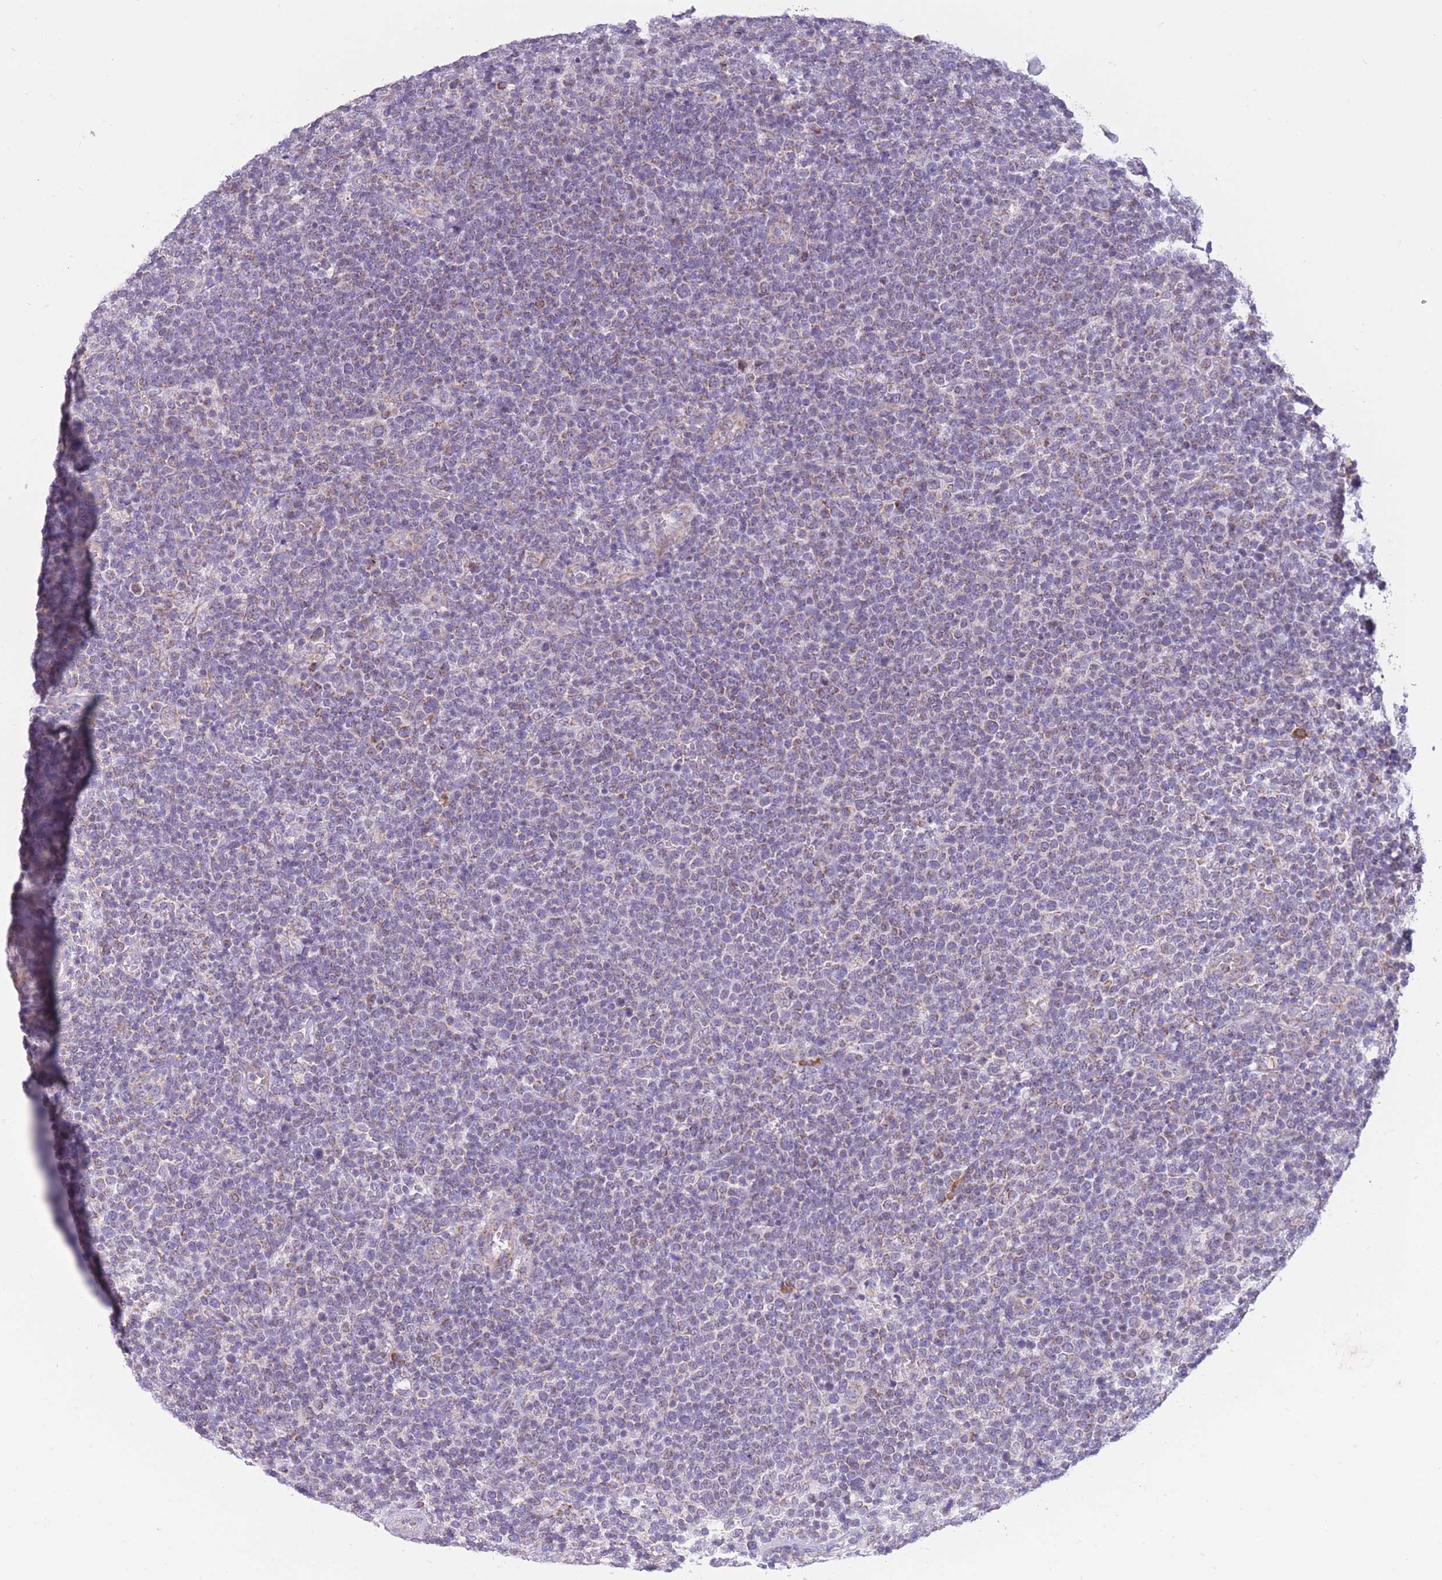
{"staining": {"intensity": "weak", "quantity": "<25%", "location": "cytoplasmic/membranous"}, "tissue": "lymphoma", "cell_type": "Tumor cells", "image_type": "cancer", "snomed": [{"axis": "morphology", "description": "Malignant lymphoma, non-Hodgkin's type, High grade"}, {"axis": "topography", "description": "Lymph node"}], "caption": "Immunohistochemistry image of neoplastic tissue: human malignant lymphoma, non-Hodgkin's type (high-grade) stained with DAB exhibits no significant protein positivity in tumor cells.", "gene": "PDHA1", "patient": {"sex": "male", "age": 61}}